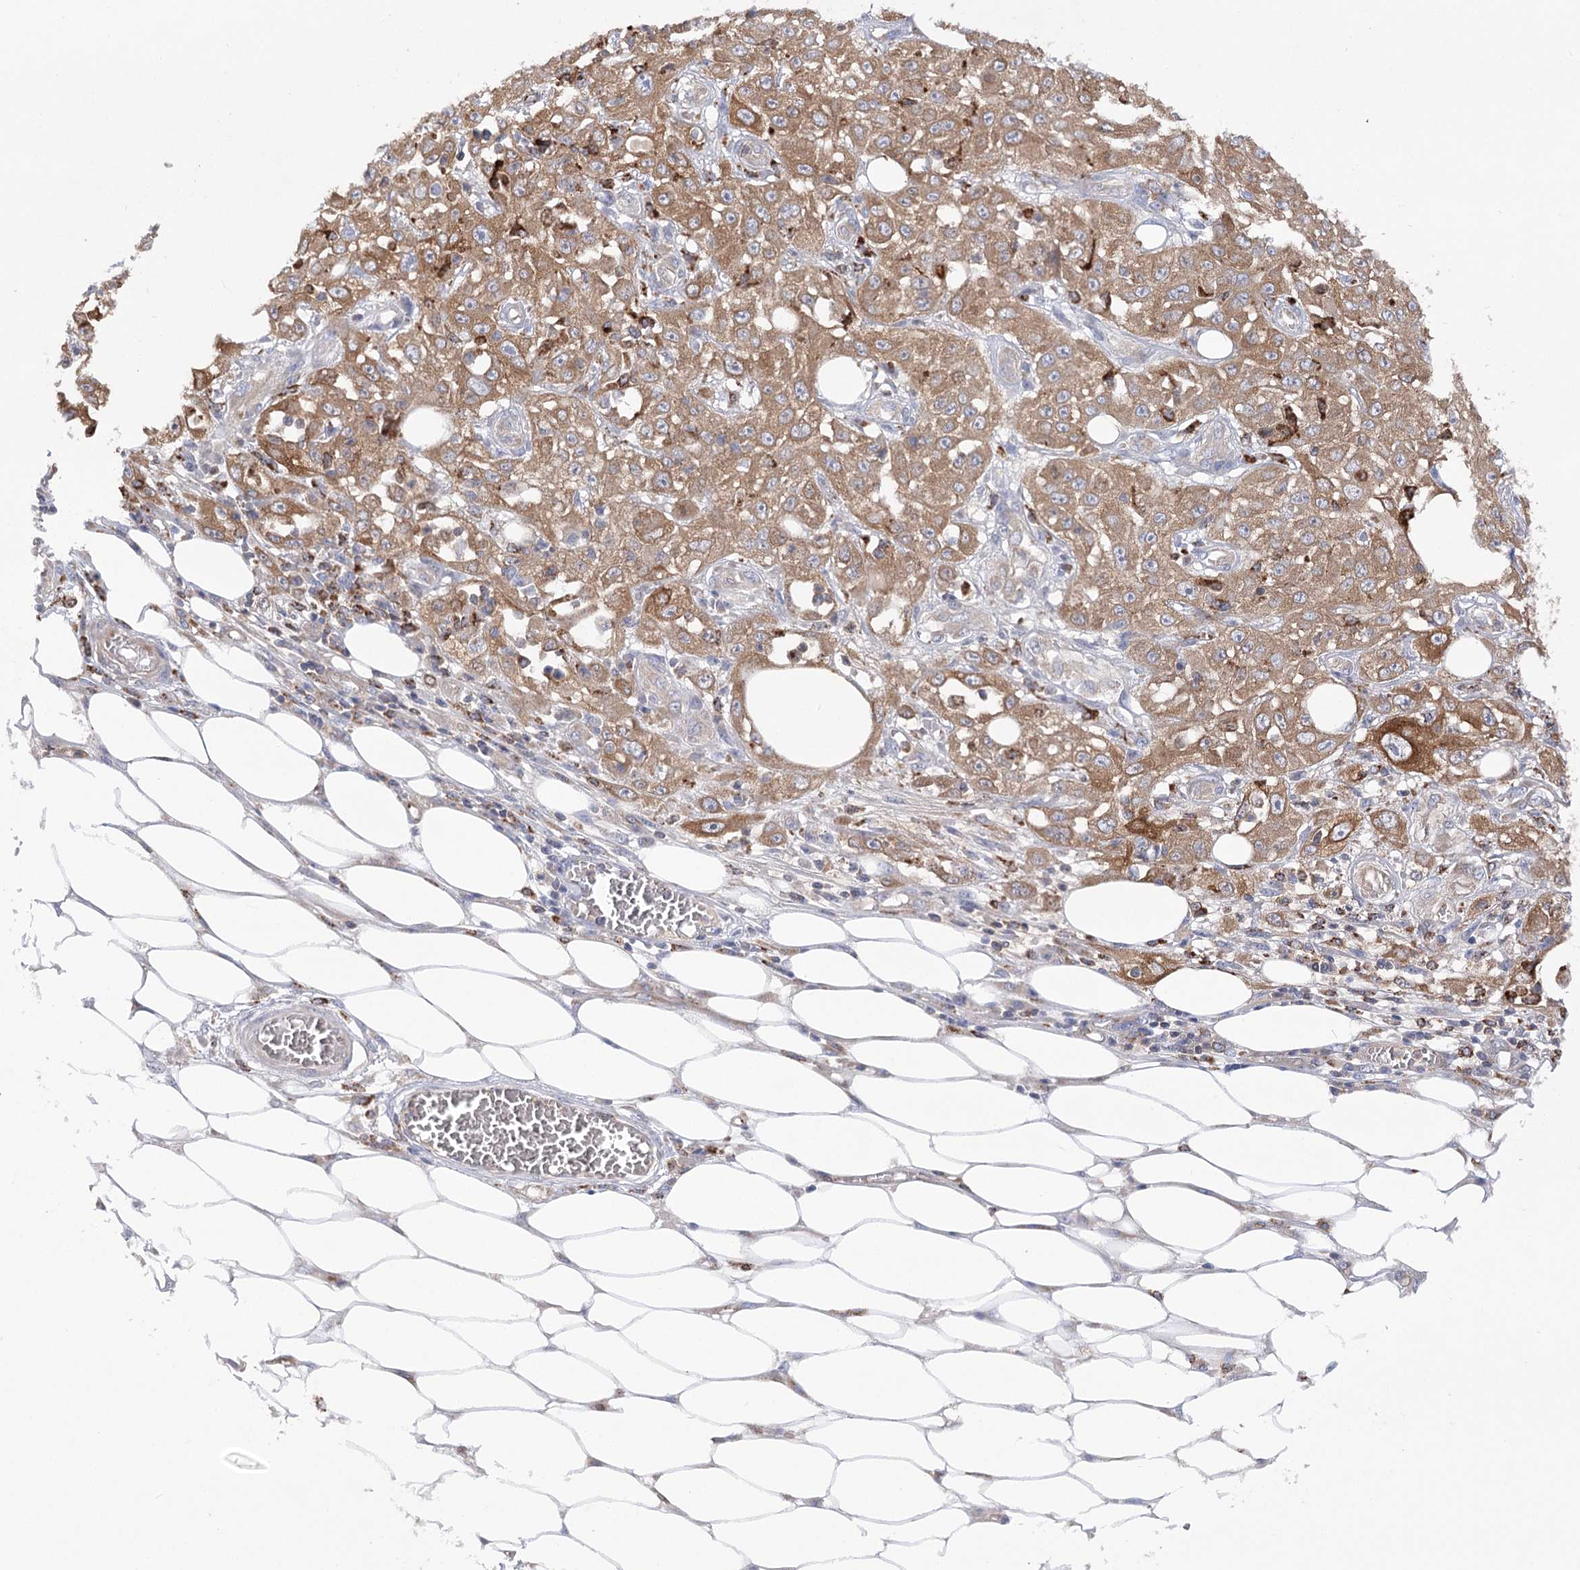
{"staining": {"intensity": "moderate", "quantity": ">75%", "location": "cytoplasmic/membranous"}, "tissue": "skin cancer", "cell_type": "Tumor cells", "image_type": "cancer", "snomed": [{"axis": "morphology", "description": "Squamous cell carcinoma, NOS"}, {"axis": "morphology", "description": "Squamous cell carcinoma, metastatic, NOS"}, {"axis": "topography", "description": "Skin"}, {"axis": "topography", "description": "Lymph node"}], "caption": "Protein staining by immunohistochemistry demonstrates moderate cytoplasmic/membranous staining in about >75% of tumor cells in squamous cell carcinoma (skin).", "gene": "VPS37B", "patient": {"sex": "male", "age": 75}}